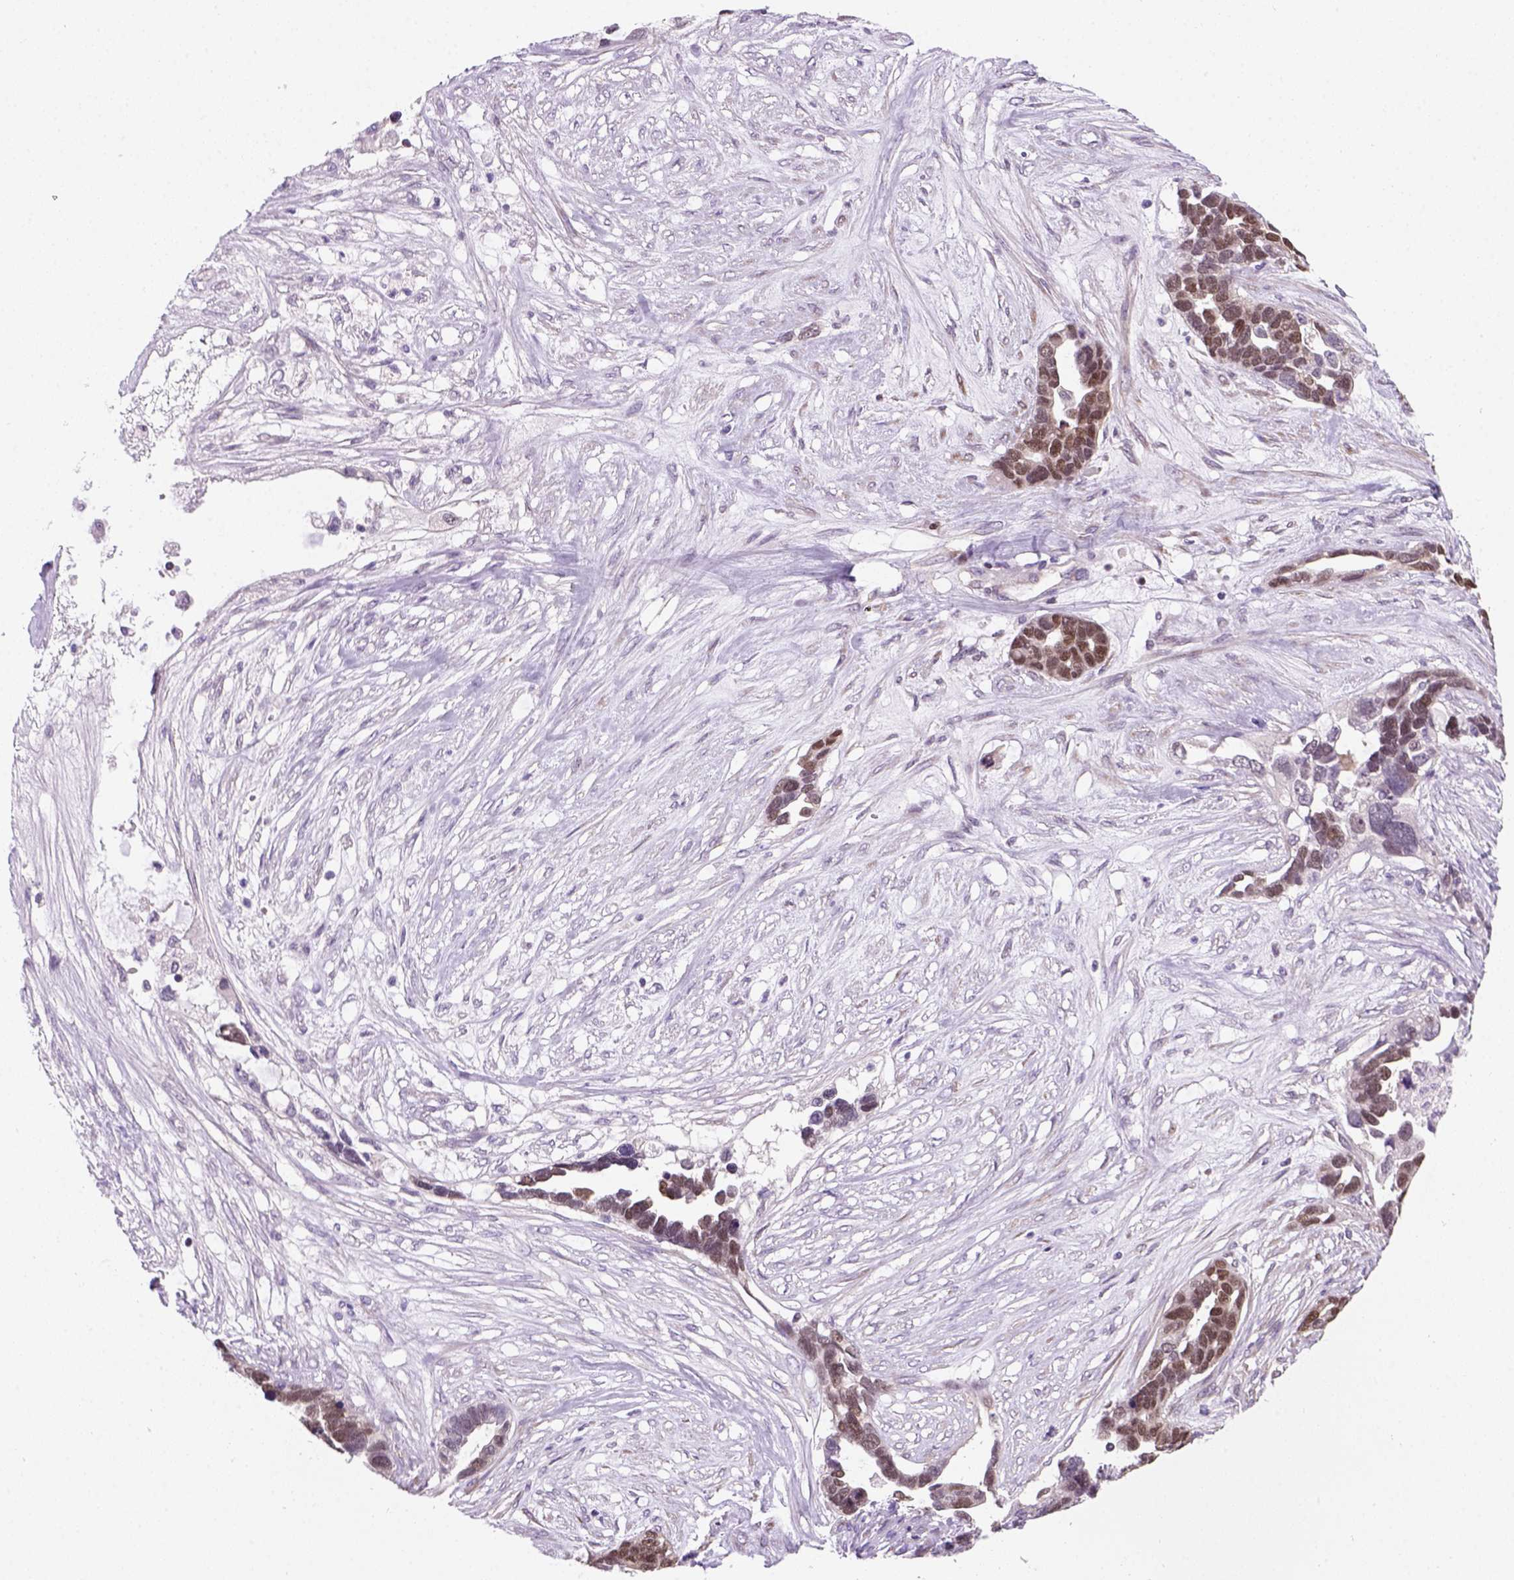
{"staining": {"intensity": "moderate", "quantity": "25%-75%", "location": "nuclear"}, "tissue": "ovarian cancer", "cell_type": "Tumor cells", "image_type": "cancer", "snomed": [{"axis": "morphology", "description": "Cystadenocarcinoma, serous, NOS"}, {"axis": "topography", "description": "Ovary"}], "caption": "Immunohistochemistry image of neoplastic tissue: human serous cystadenocarcinoma (ovarian) stained using immunohistochemistry (IHC) demonstrates medium levels of moderate protein expression localized specifically in the nuclear of tumor cells, appearing as a nuclear brown color.", "gene": "MGMT", "patient": {"sex": "female", "age": 54}}